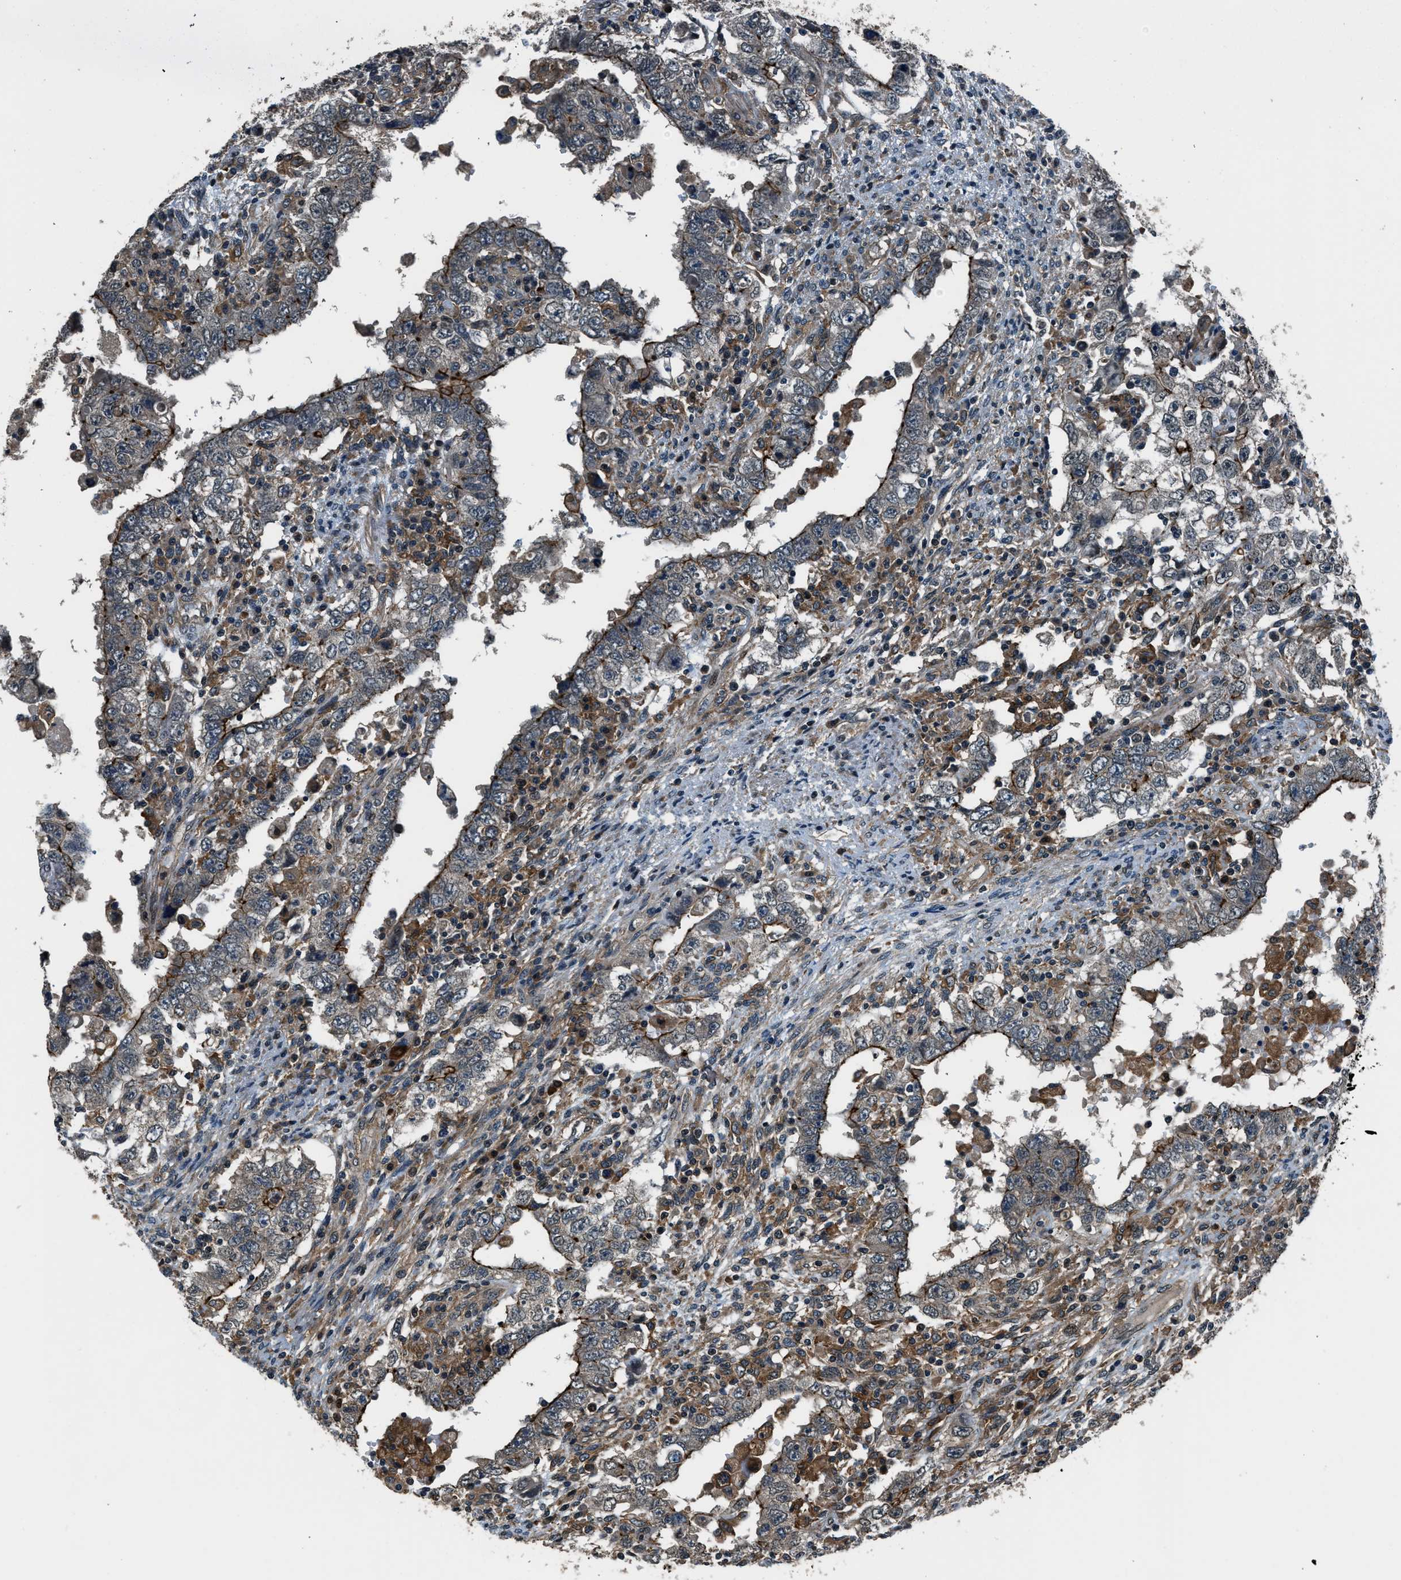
{"staining": {"intensity": "strong", "quantity": "25%-75%", "location": "cytoplasmic/membranous"}, "tissue": "testis cancer", "cell_type": "Tumor cells", "image_type": "cancer", "snomed": [{"axis": "morphology", "description": "Carcinoma, Embryonal, NOS"}, {"axis": "topography", "description": "Testis"}], "caption": "Testis embryonal carcinoma stained with a brown dye reveals strong cytoplasmic/membranous positive staining in about 25%-75% of tumor cells.", "gene": "ARHGEF11", "patient": {"sex": "male", "age": 26}}